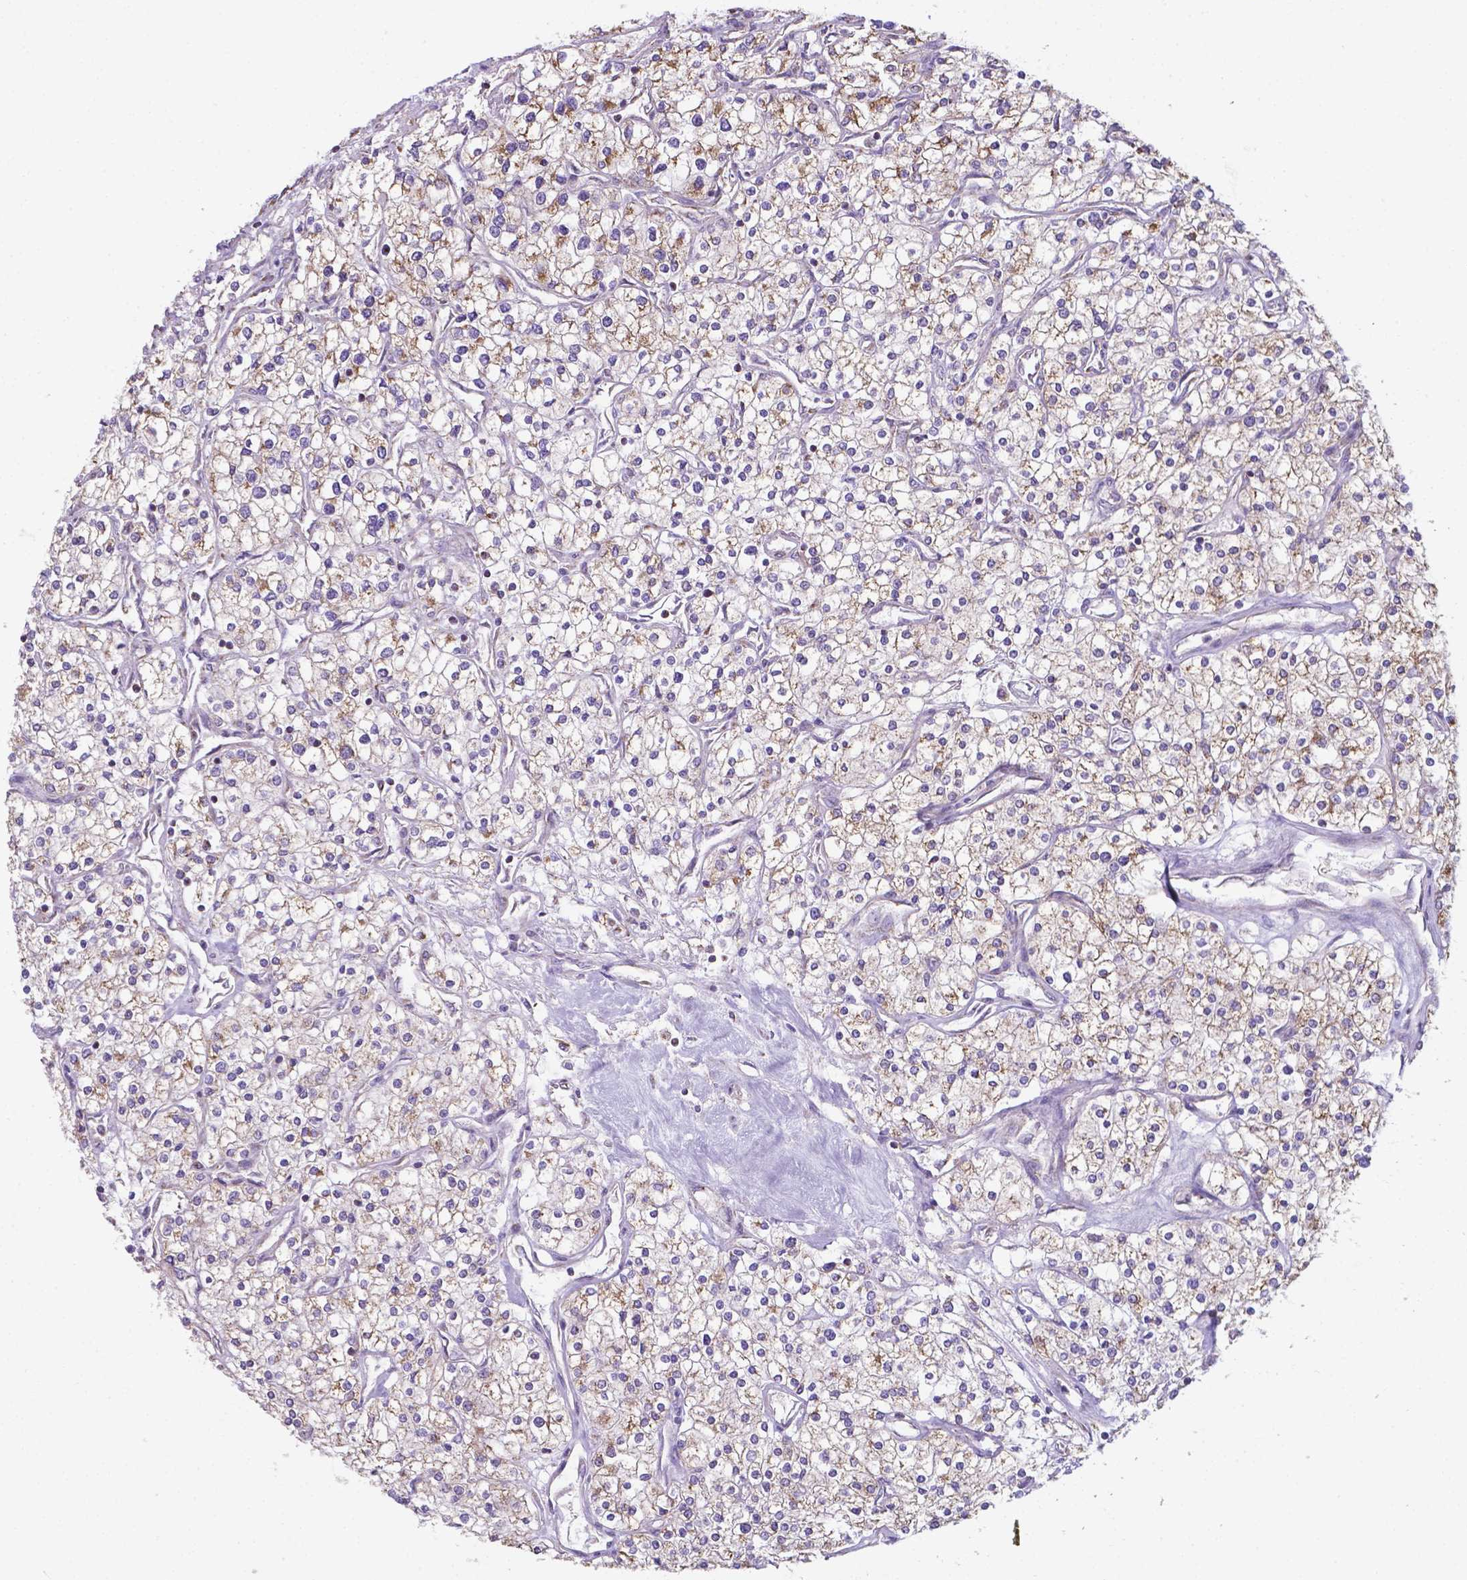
{"staining": {"intensity": "weak", "quantity": "25%-75%", "location": "cytoplasmic/membranous"}, "tissue": "renal cancer", "cell_type": "Tumor cells", "image_type": "cancer", "snomed": [{"axis": "morphology", "description": "Adenocarcinoma, NOS"}, {"axis": "topography", "description": "Kidney"}], "caption": "Protein analysis of renal adenocarcinoma tissue displays weak cytoplasmic/membranous expression in about 25%-75% of tumor cells.", "gene": "FAM114A1", "patient": {"sex": "male", "age": 80}}